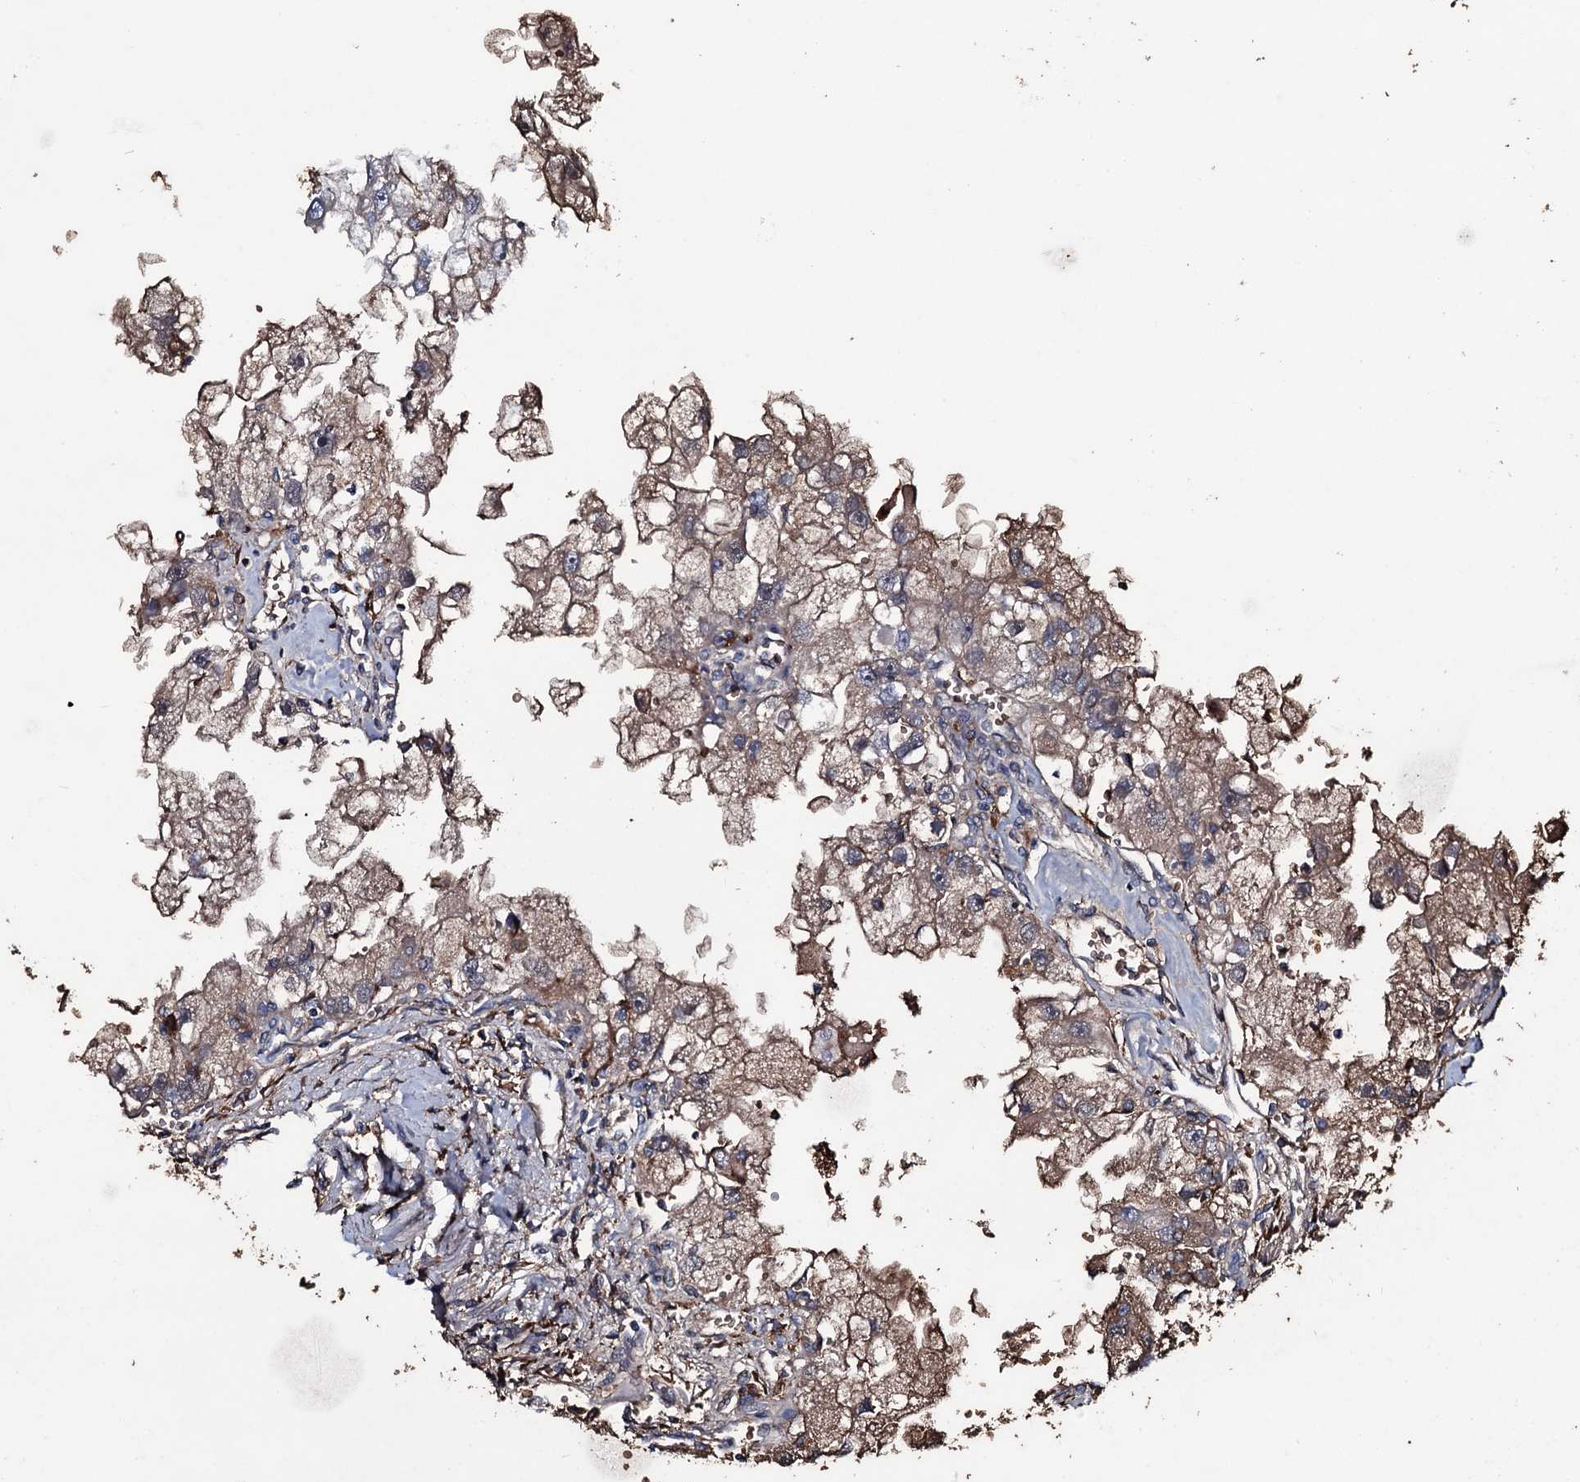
{"staining": {"intensity": "moderate", "quantity": "25%-75%", "location": "cytoplasmic/membranous"}, "tissue": "renal cancer", "cell_type": "Tumor cells", "image_type": "cancer", "snomed": [{"axis": "morphology", "description": "Adenocarcinoma, NOS"}, {"axis": "topography", "description": "Kidney"}], "caption": "Protein expression analysis of human renal cancer (adenocarcinoma) reveals moderate cytoplasmic/membranous positivity in approximately 25%-75% of tumor cells.", "gene": "ZSWIM8", "patient": {"sex": "male", "age": 63}}